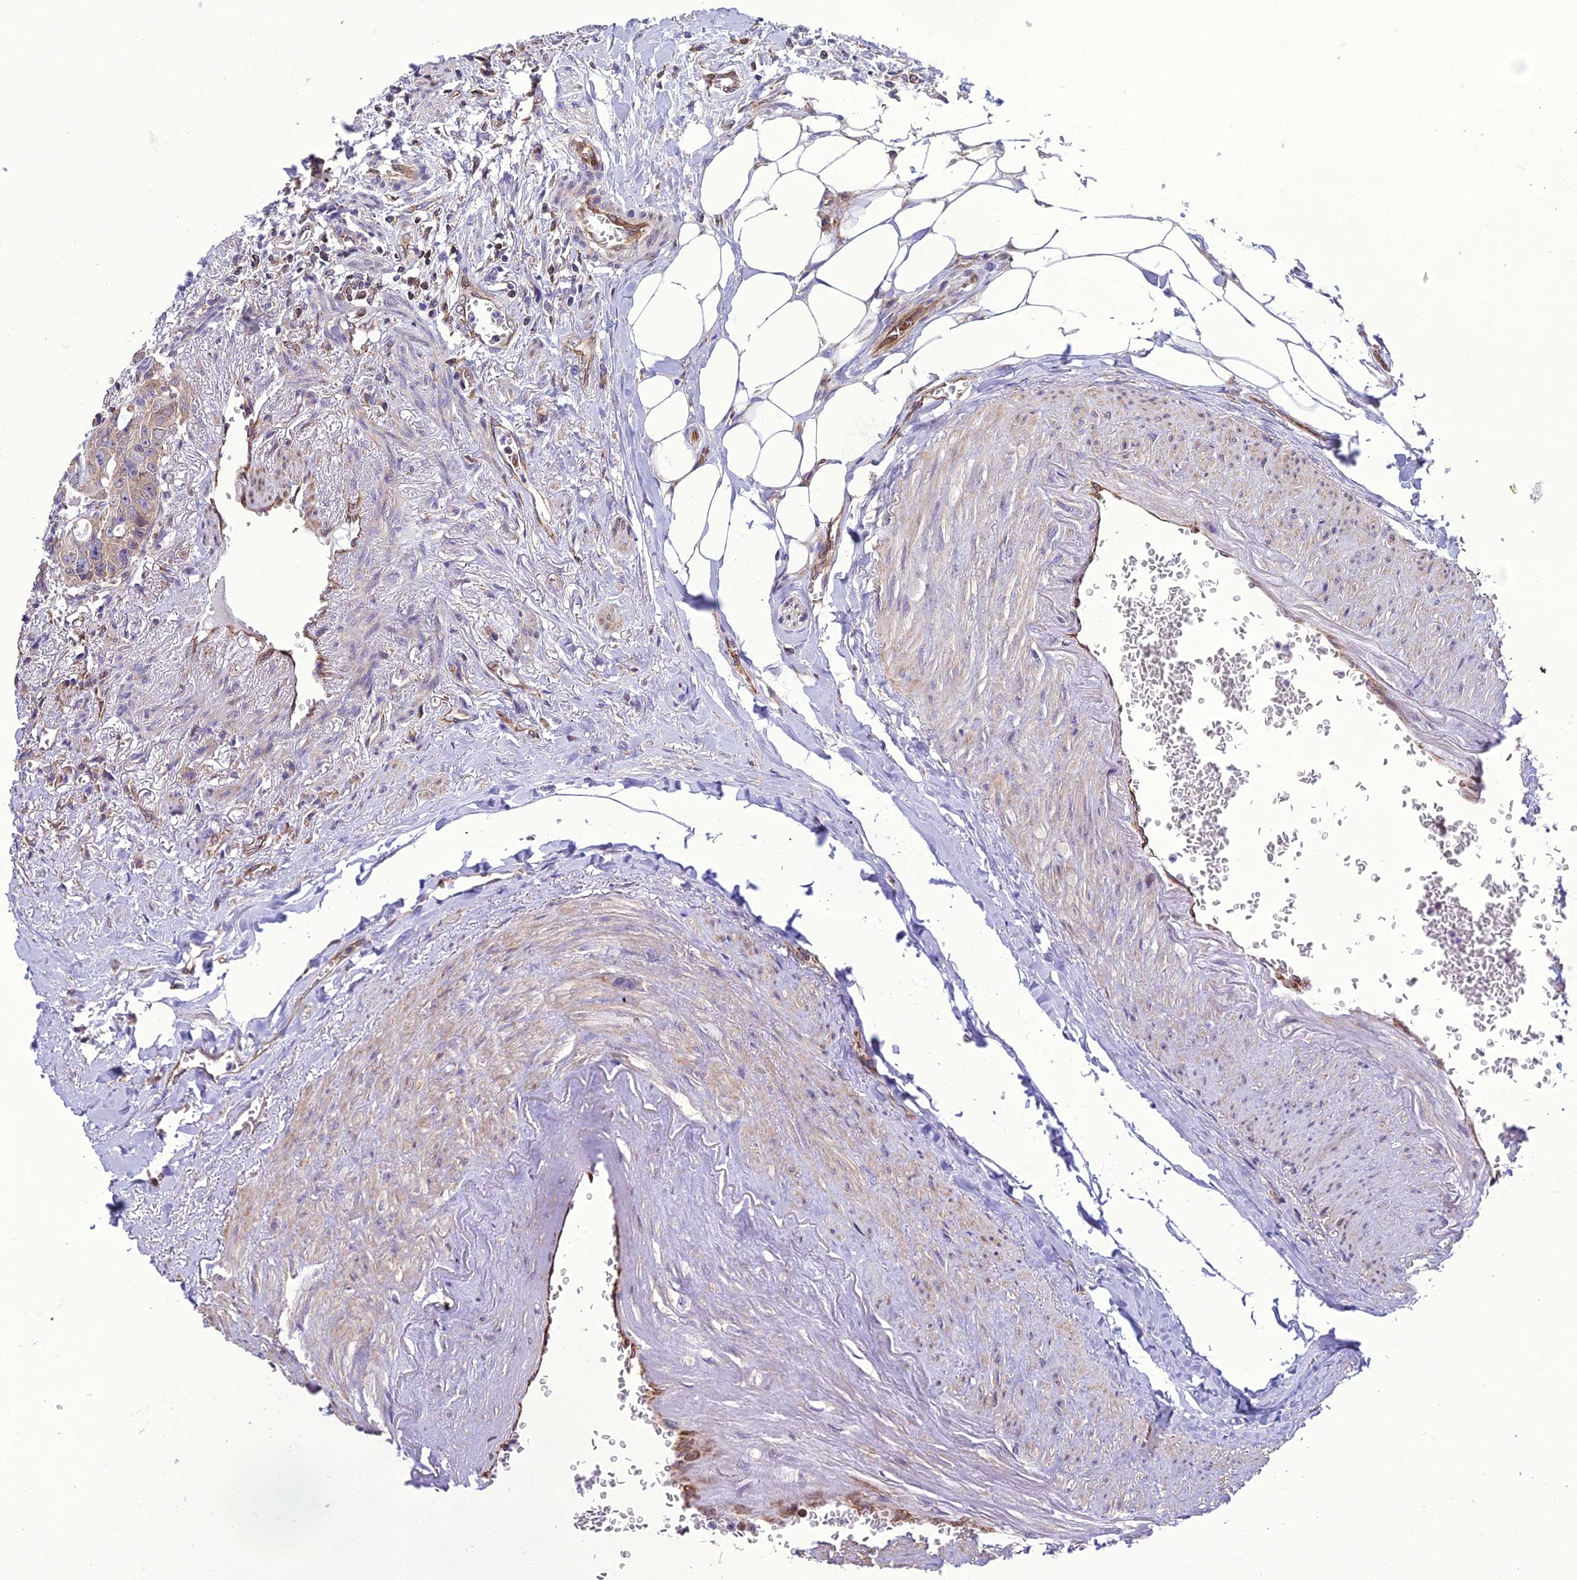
{"staining": {"intensity": "negative", "quantity": "none", "location": "none"}, "tissue": "colorectal cancer", "cell_type": "Tumor cells", "image_type": "cancer", "snomed": [{"axis": "morphology", "description": "Adenocarcinoma, NOS"}, {"axis": "topography", "description": "Rectum"}], "caption": "Tumor cells are negative for brown protein staining in colorectal cancer. (DAB (3,3'-diaminobenzidine) immunohistochemistry with hematoxylin counter stain).", "gene": "GIMAP1", "patient": {"sex": "male", "age": 87}}